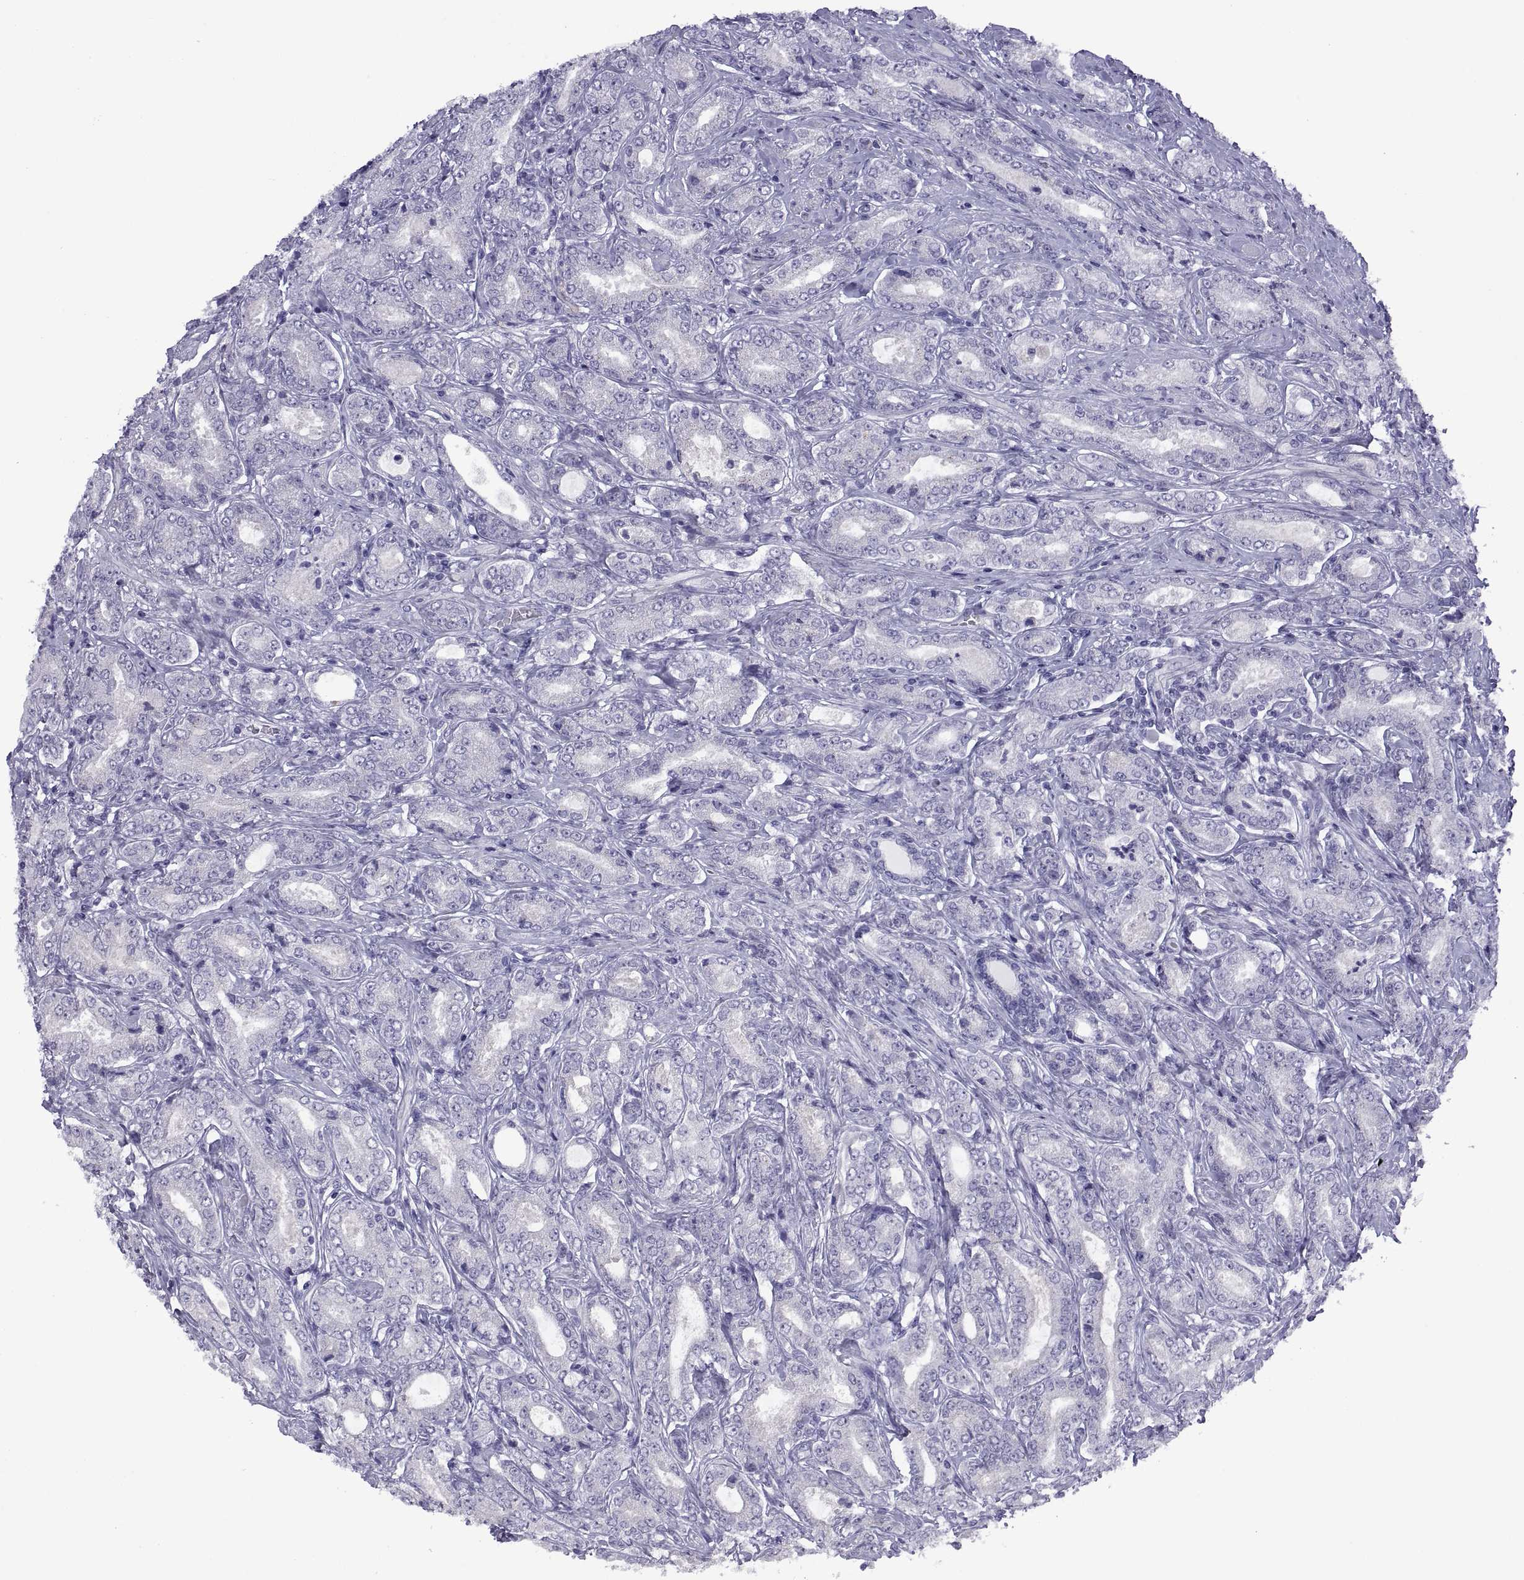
{"staining": {"intensity": "negative", "quantity": "none", "location": "none"}, "tissue": "prostate cancer", "cell_type": "Tumor cells", "image_type": "cancer", "snomed": [{"axis": "morphology", "description": "Adenocarcinoma, NOS"}, {"axis": "topography", "description": "Prostate"}], "caption": "Immunohistochemistry image of prostate cancer stained for a protein (brown), which displays no expression in tumor cells.", "gene": "VSX2", "patient": {"sex": "male", "age": 64}}